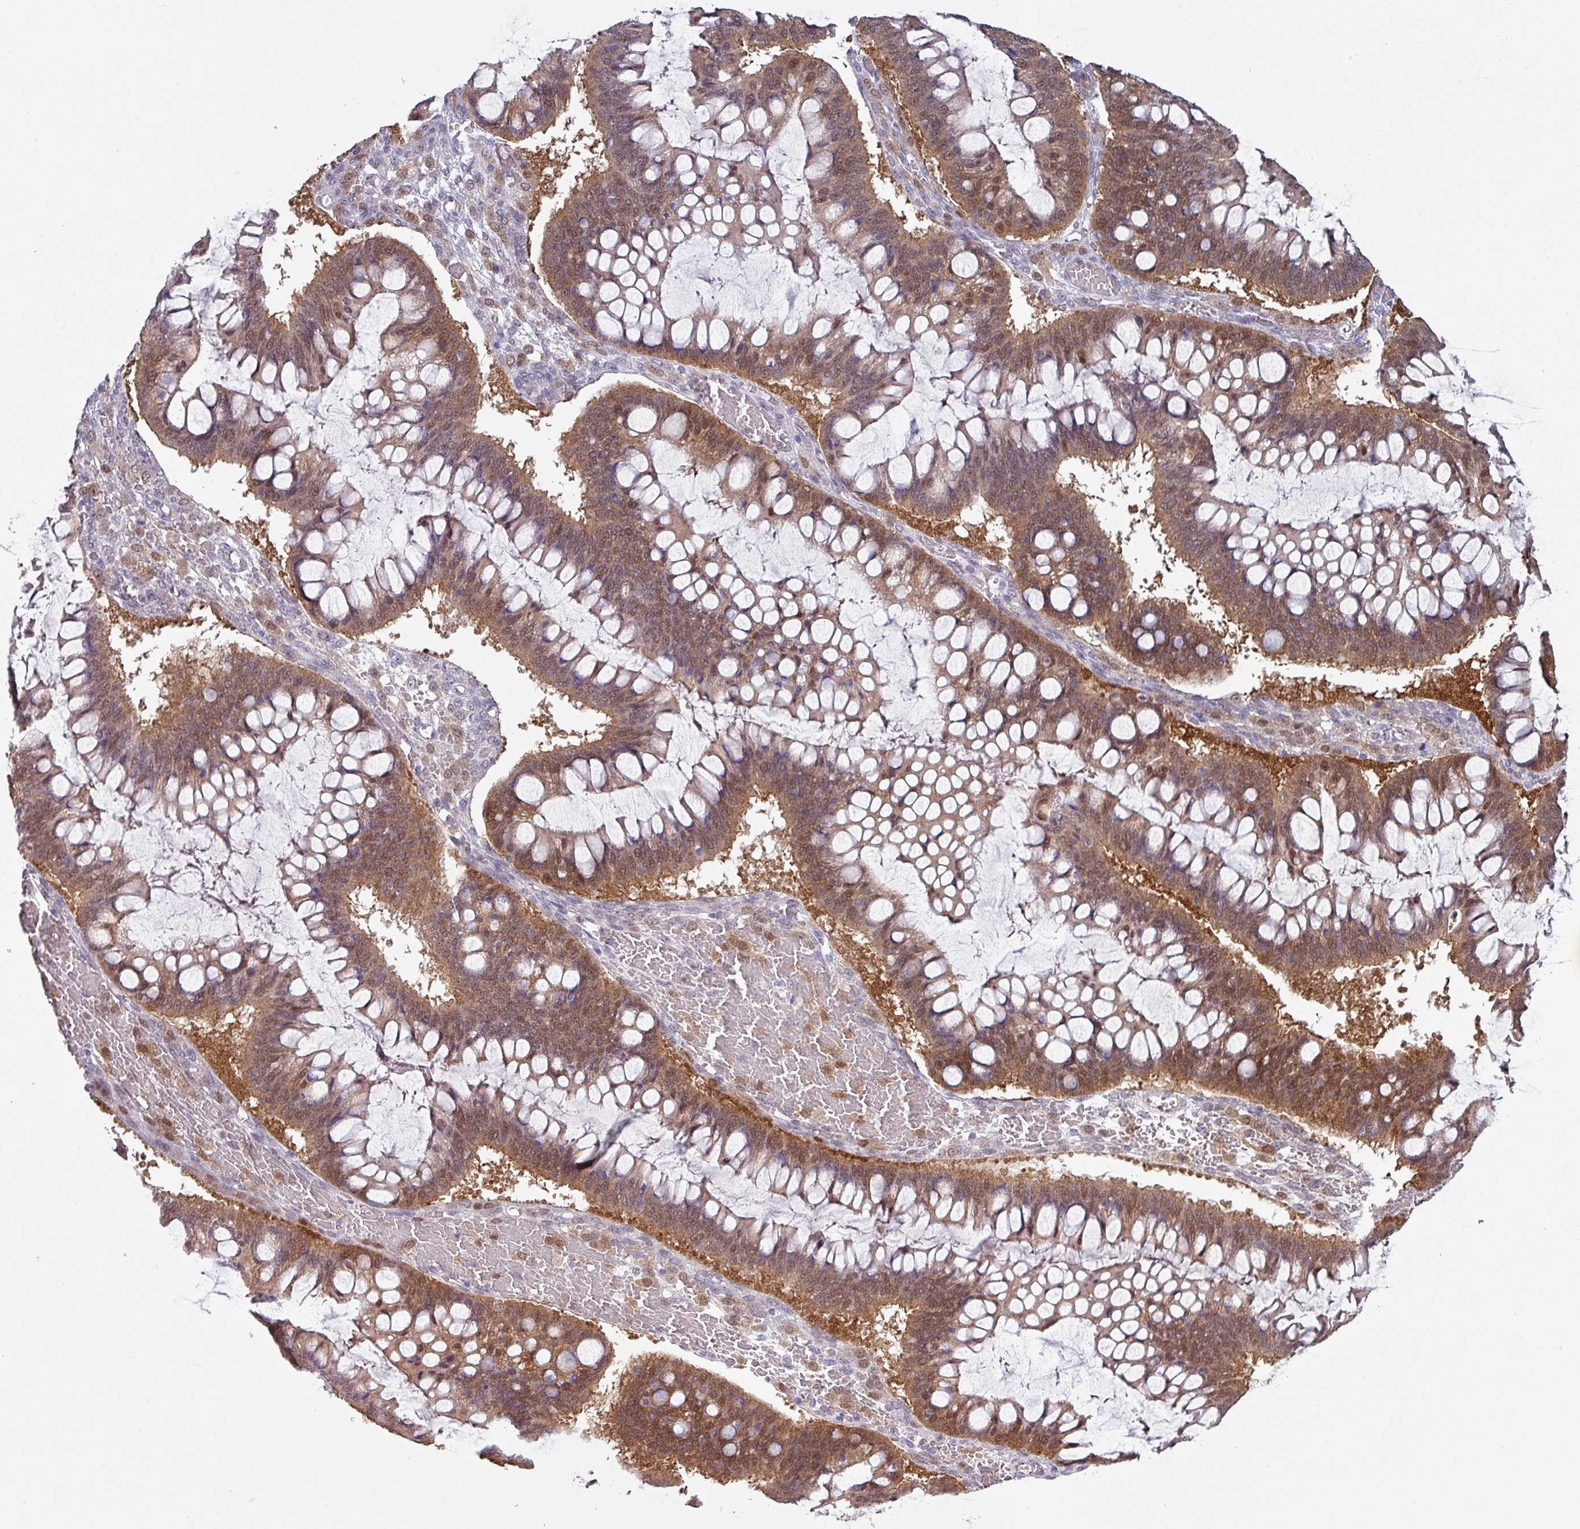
{"staining": {"intensity": "moderate", "quantity": ">75%", "location": "cytoplasmic/membranous,nuclear"}, "tissue": "ovarian cancer", "cell_type": "Tumor cells", "image_type": "cancer", "snomed": [{"axis": "morphology", "description": "Cystadenocarcinoma, mucinous, NOS"}, {"axis": "topography", "description": "Ovary"}], "caption": "Protein expression analysis of mucinous cystadenocarcinoma (ovarian) demonstrates moderate cytoplasmic/membranous and nuclear staining in approximately >75% of tumor cells.", "gene": "TTLL12", "patient": {"sex": "female", "age": 73}}